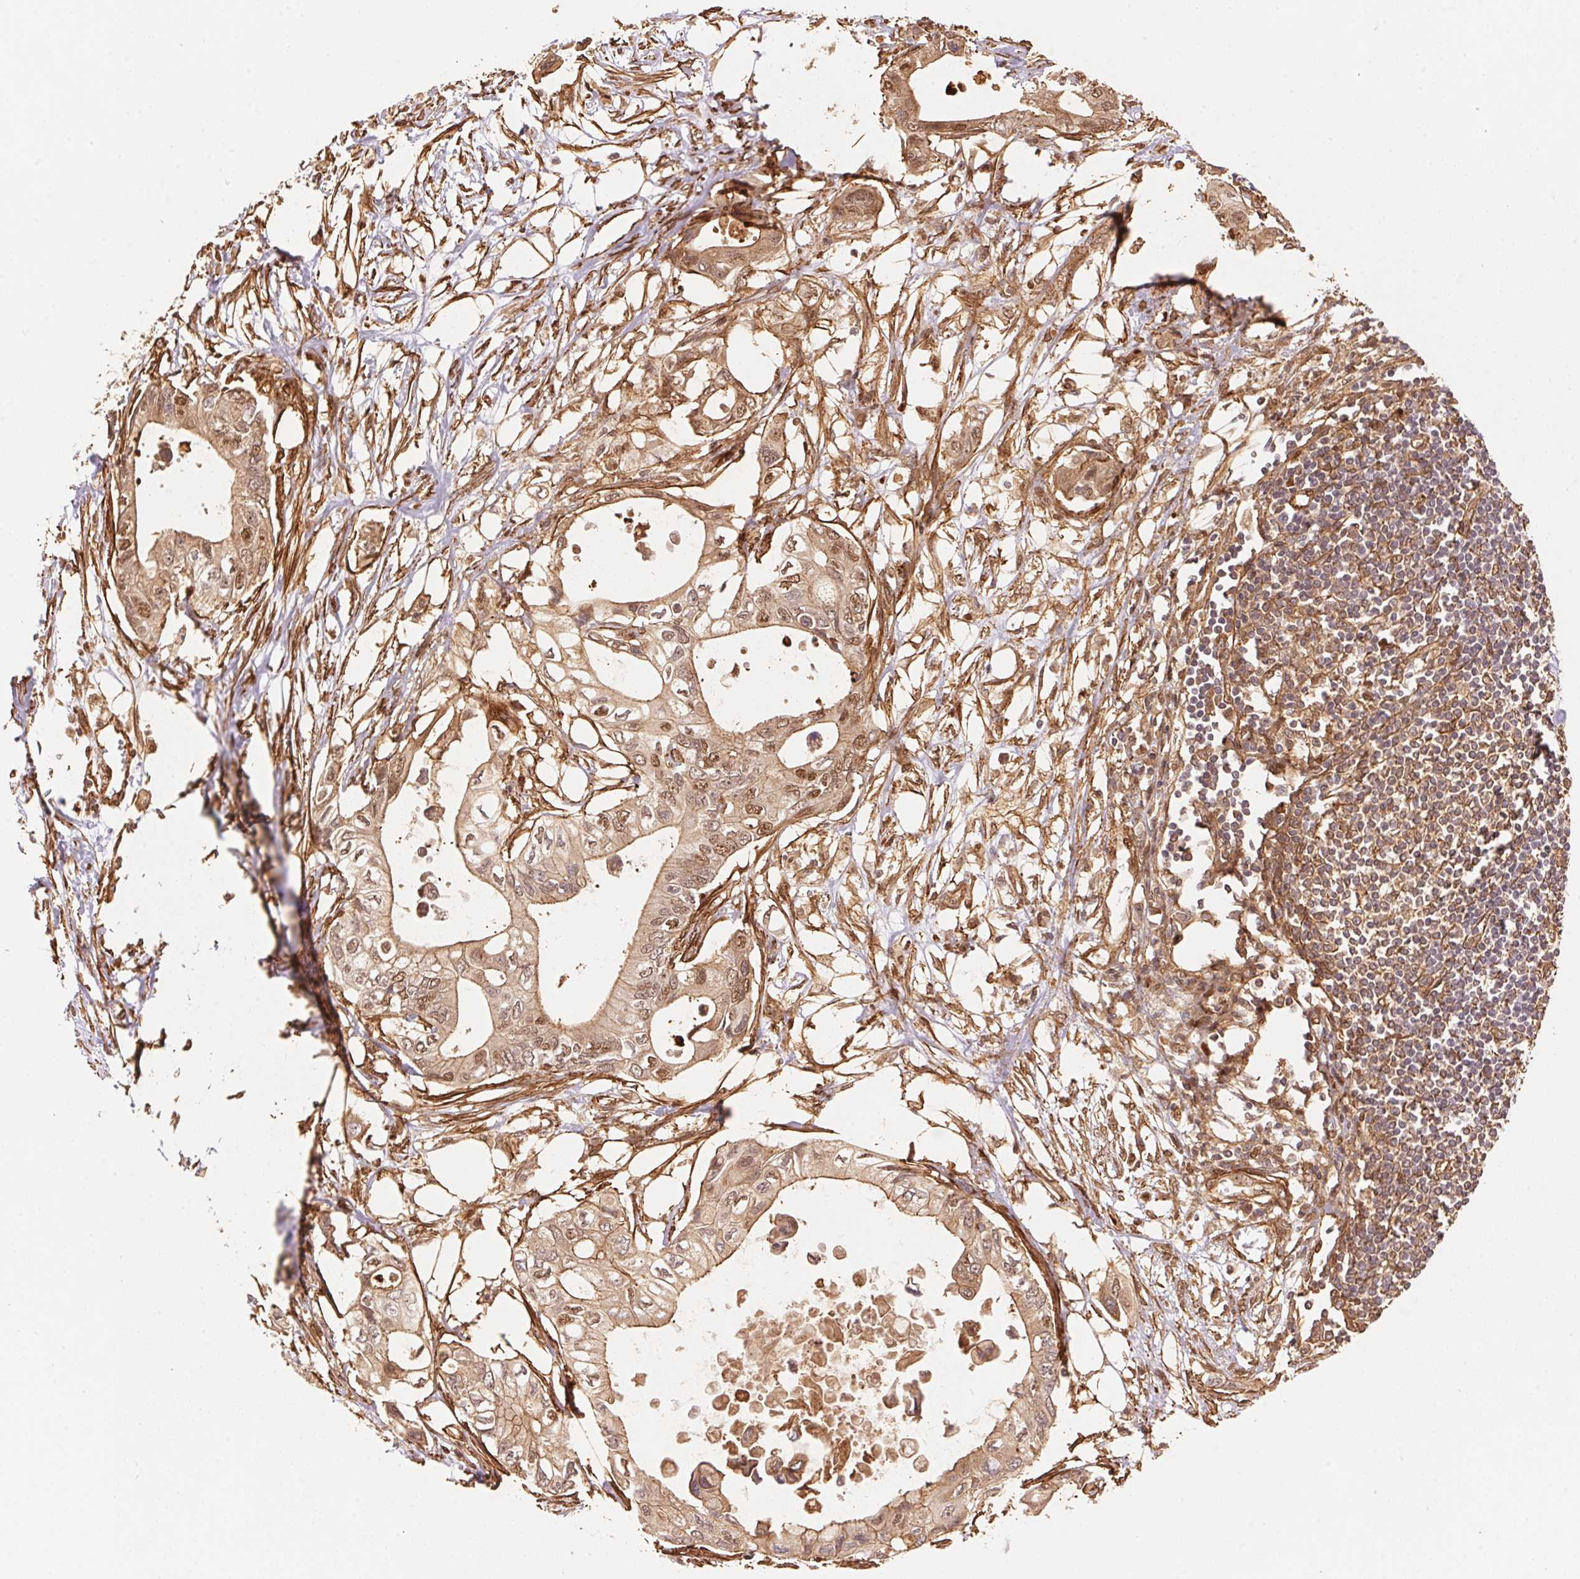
{"staining": {"intensity": "moderate", "quantity": "25%-75%", "location": "nuclear"}, "tissue": "pancreatic cancer", "cell_type": "Tumor cells", "image_type": "cancer", "snomed": [{"axis": "morphology", "description": "Adenocarcinoma, NOS"}, {"axis": "topography", "description": "Pancreas"}], "caption": "Human pancreatic cancer stained with a brown dye shows moderate nuclear positive staining in approximately 25%-75% of tumor cells.", "gene": "TNIP2", "patient": {"sex": "female", "age": 63}}